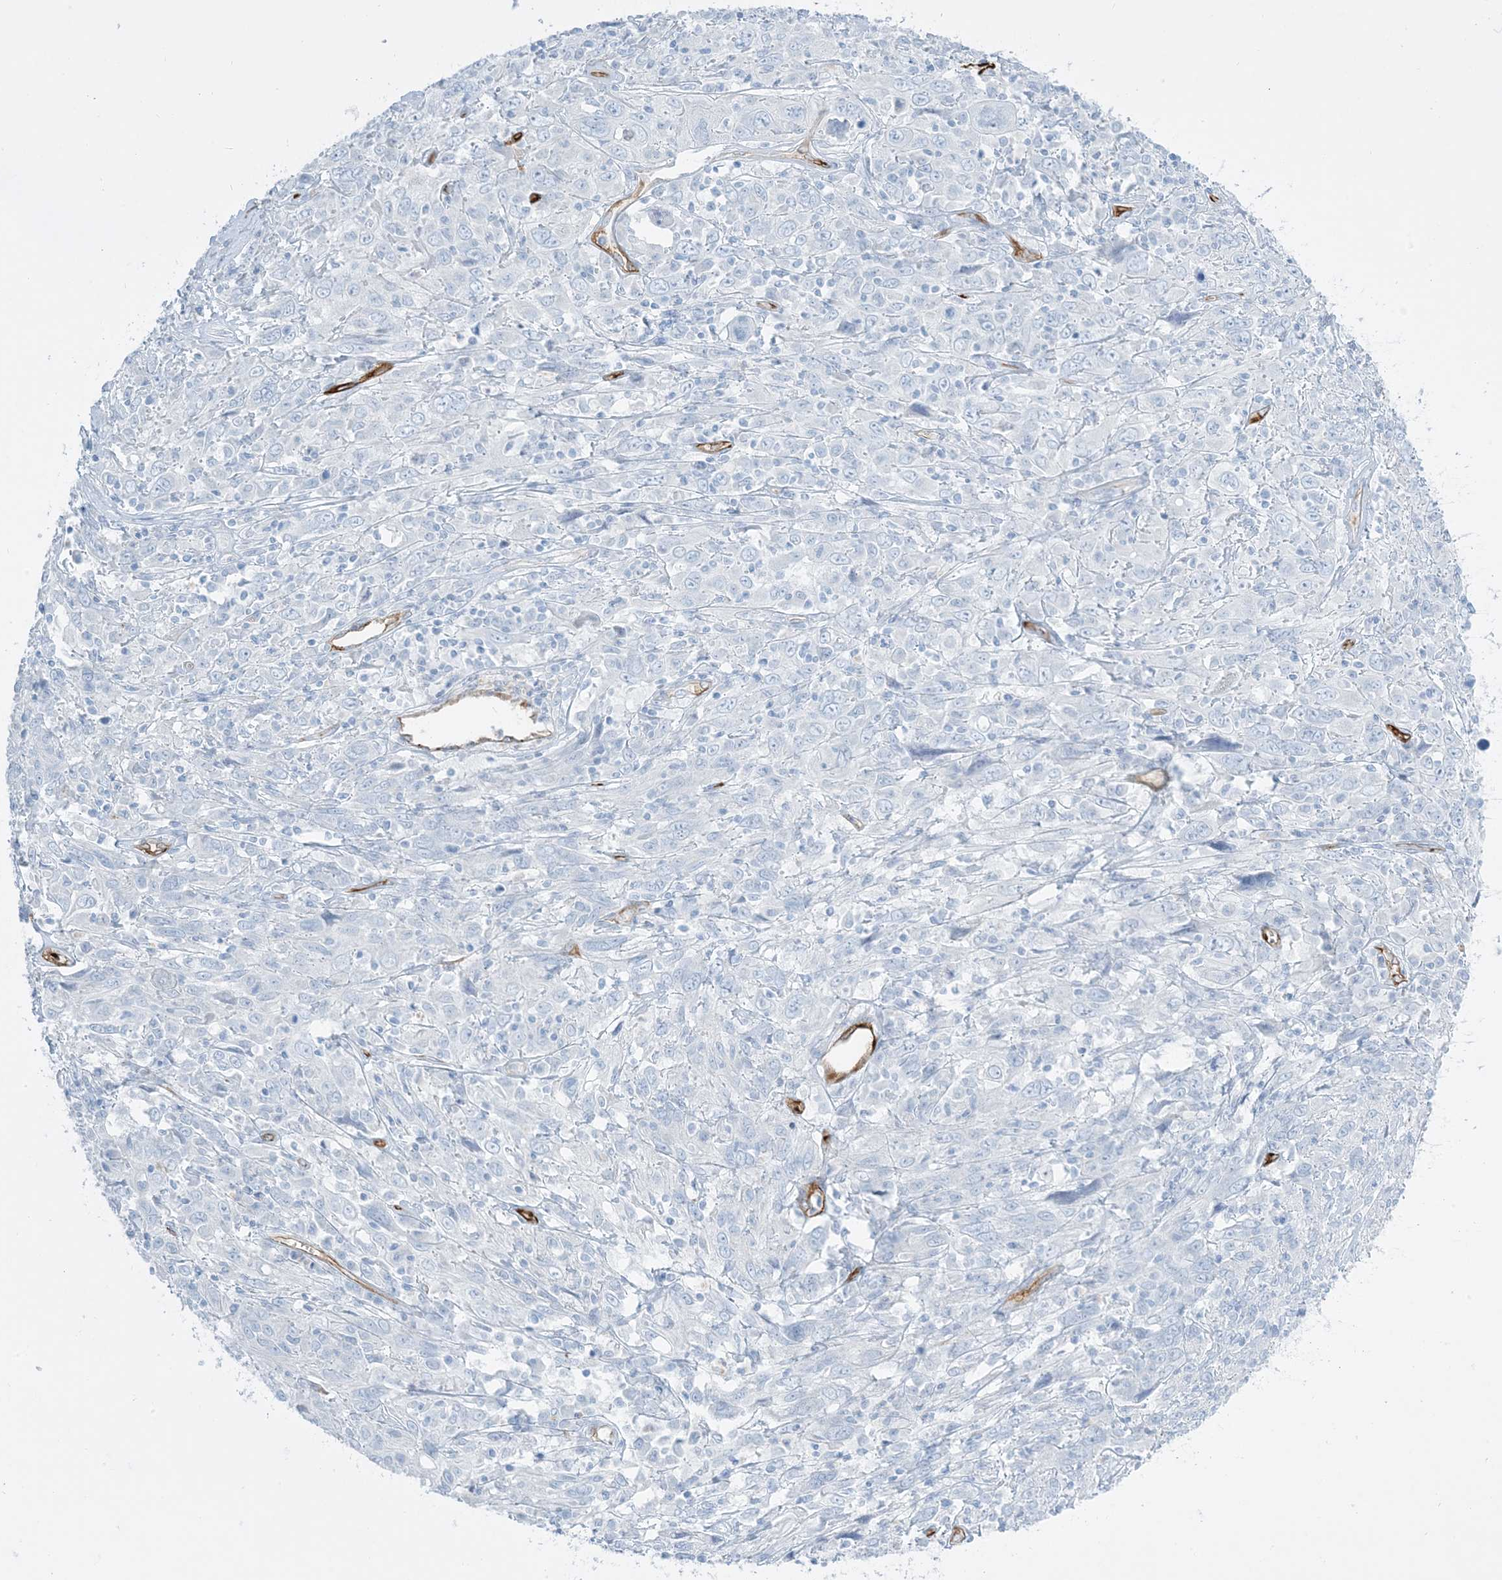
{"staining": {"intensity": "negative", "quantity": "none", "location": "none"}, "tissue": "cervical cancer", "cell_type": "Tumor cells", "image_type": "cancer", "snomed": [{"axis": "morphology", "description": "Squamous cell carcinoma, NOS"}, {"axis": "topography", "description": "Cervix"}], "caption": "The histopathology image demonstrates no staining of tumor cells in squamous cell carcinoma (cervical).", "gene": "EPS8L3", "patient": {"sex": "female", "age": 46}}